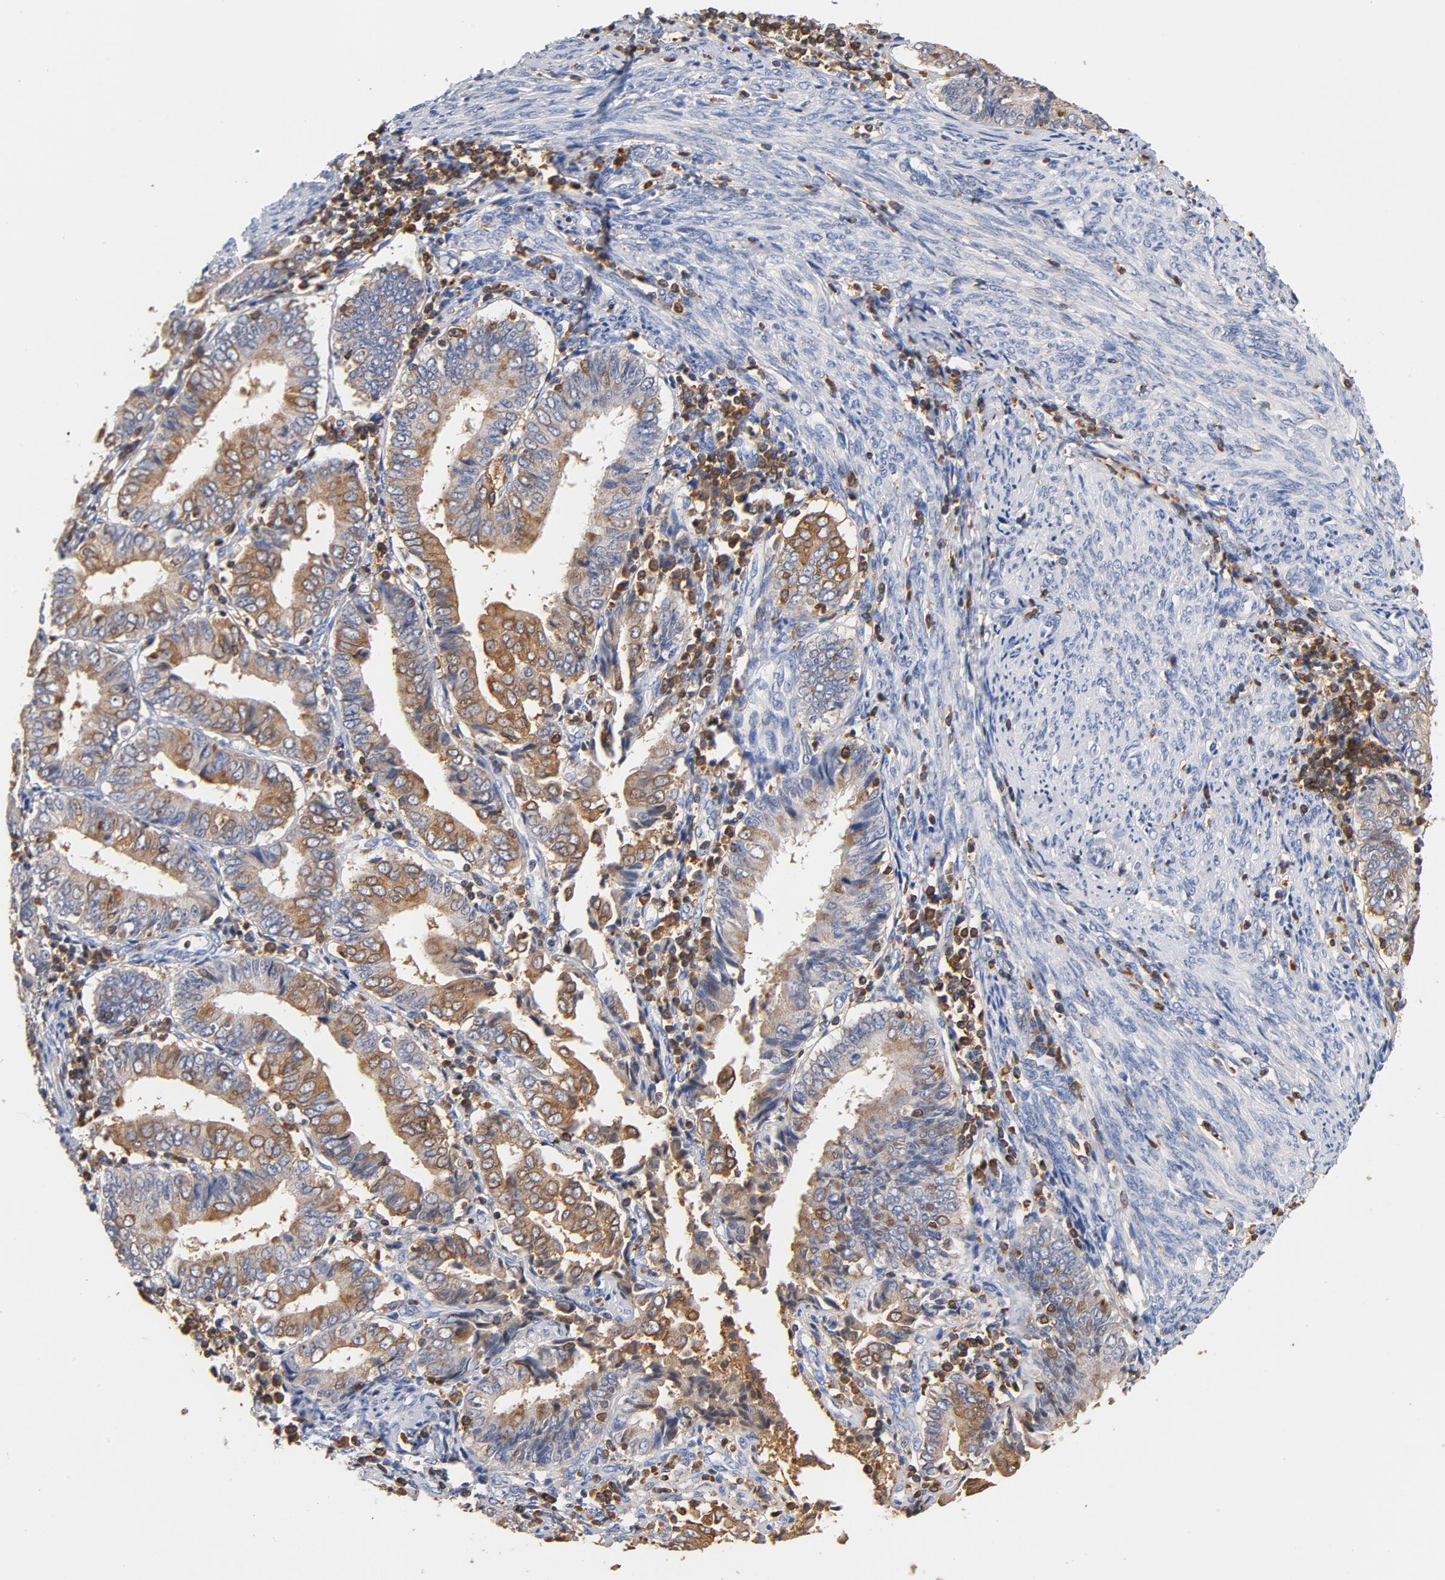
{"staining": {"intensity": "moderate", "quantity": "25%-75%", "location": "cytoplasmic/membranous"}, "tissue": "endometrial cancer", "cell_type": "Tumor cells", "image_type": "cancer", "snomed": [{"axis": "morphology", "description": "Adenocarcinoma, NOS"}, {"axis": "topography", "description": "Endometrium"}], "caption": "Approximately 25%-75% of tumor cells in human adenocarcinoma (endometrial) show moderate cytoplasmic/membranous protein positivity as visualized by brown immunohistochemical staining.", "gene": "EZR", "patient": {"sex": "female", "age": 75}}